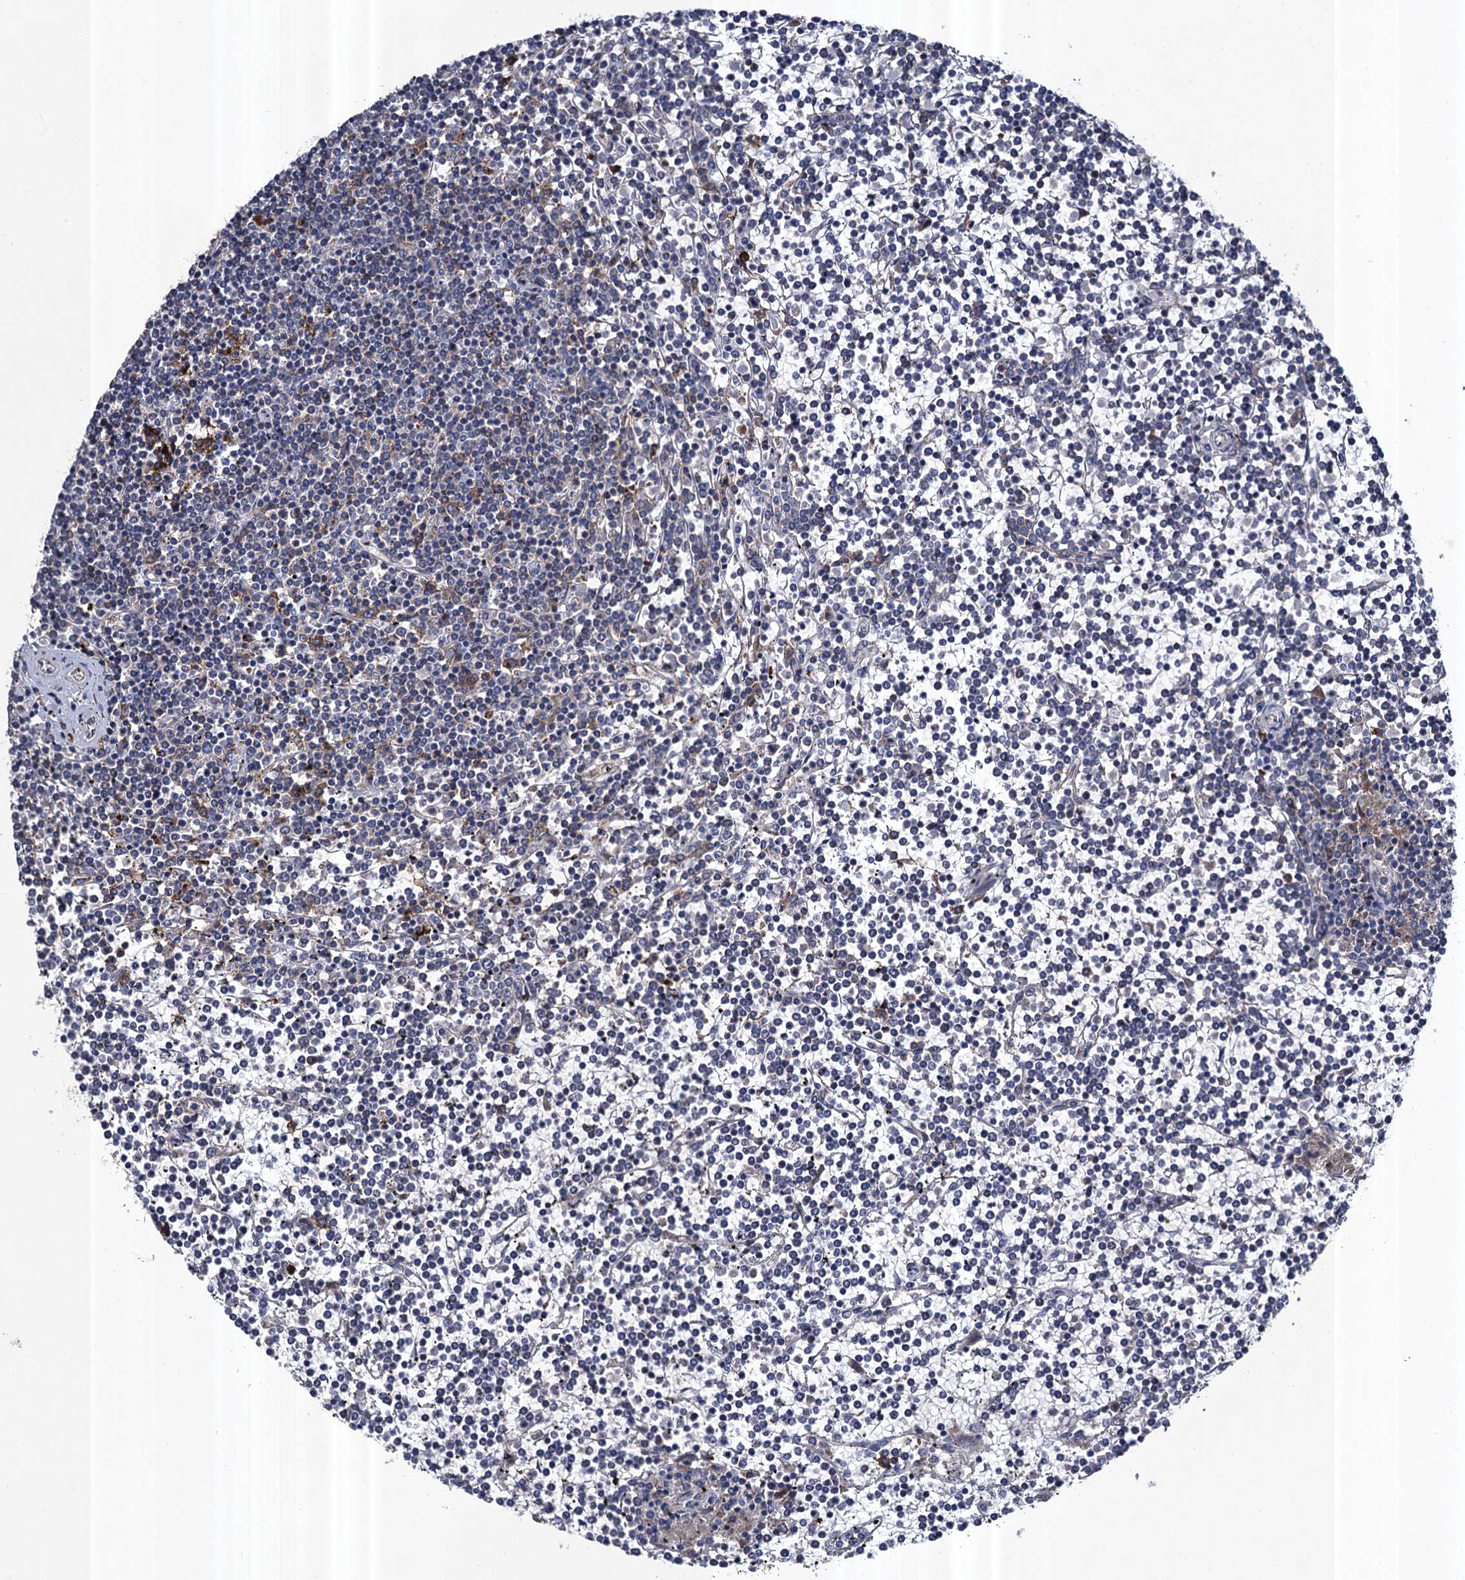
{"staining": {"intensity": "negative", "quantity": "none", "location": "none"}, "tissue": "lymphoma", "cell_type": "Tumor cells", "image_type": "cancer", "snomed": [{"axis": "morphology", "description": "Malignant lymphoma, non-Hodgkin's type, Low grade"}, {"axis": "topography", "description": "Spleen"}], "caption": "Tumor cells are negative for protein expression in human lymphoma.", "gene": "TXNDC11", "patient": {"sex": "female", "age": 19}}